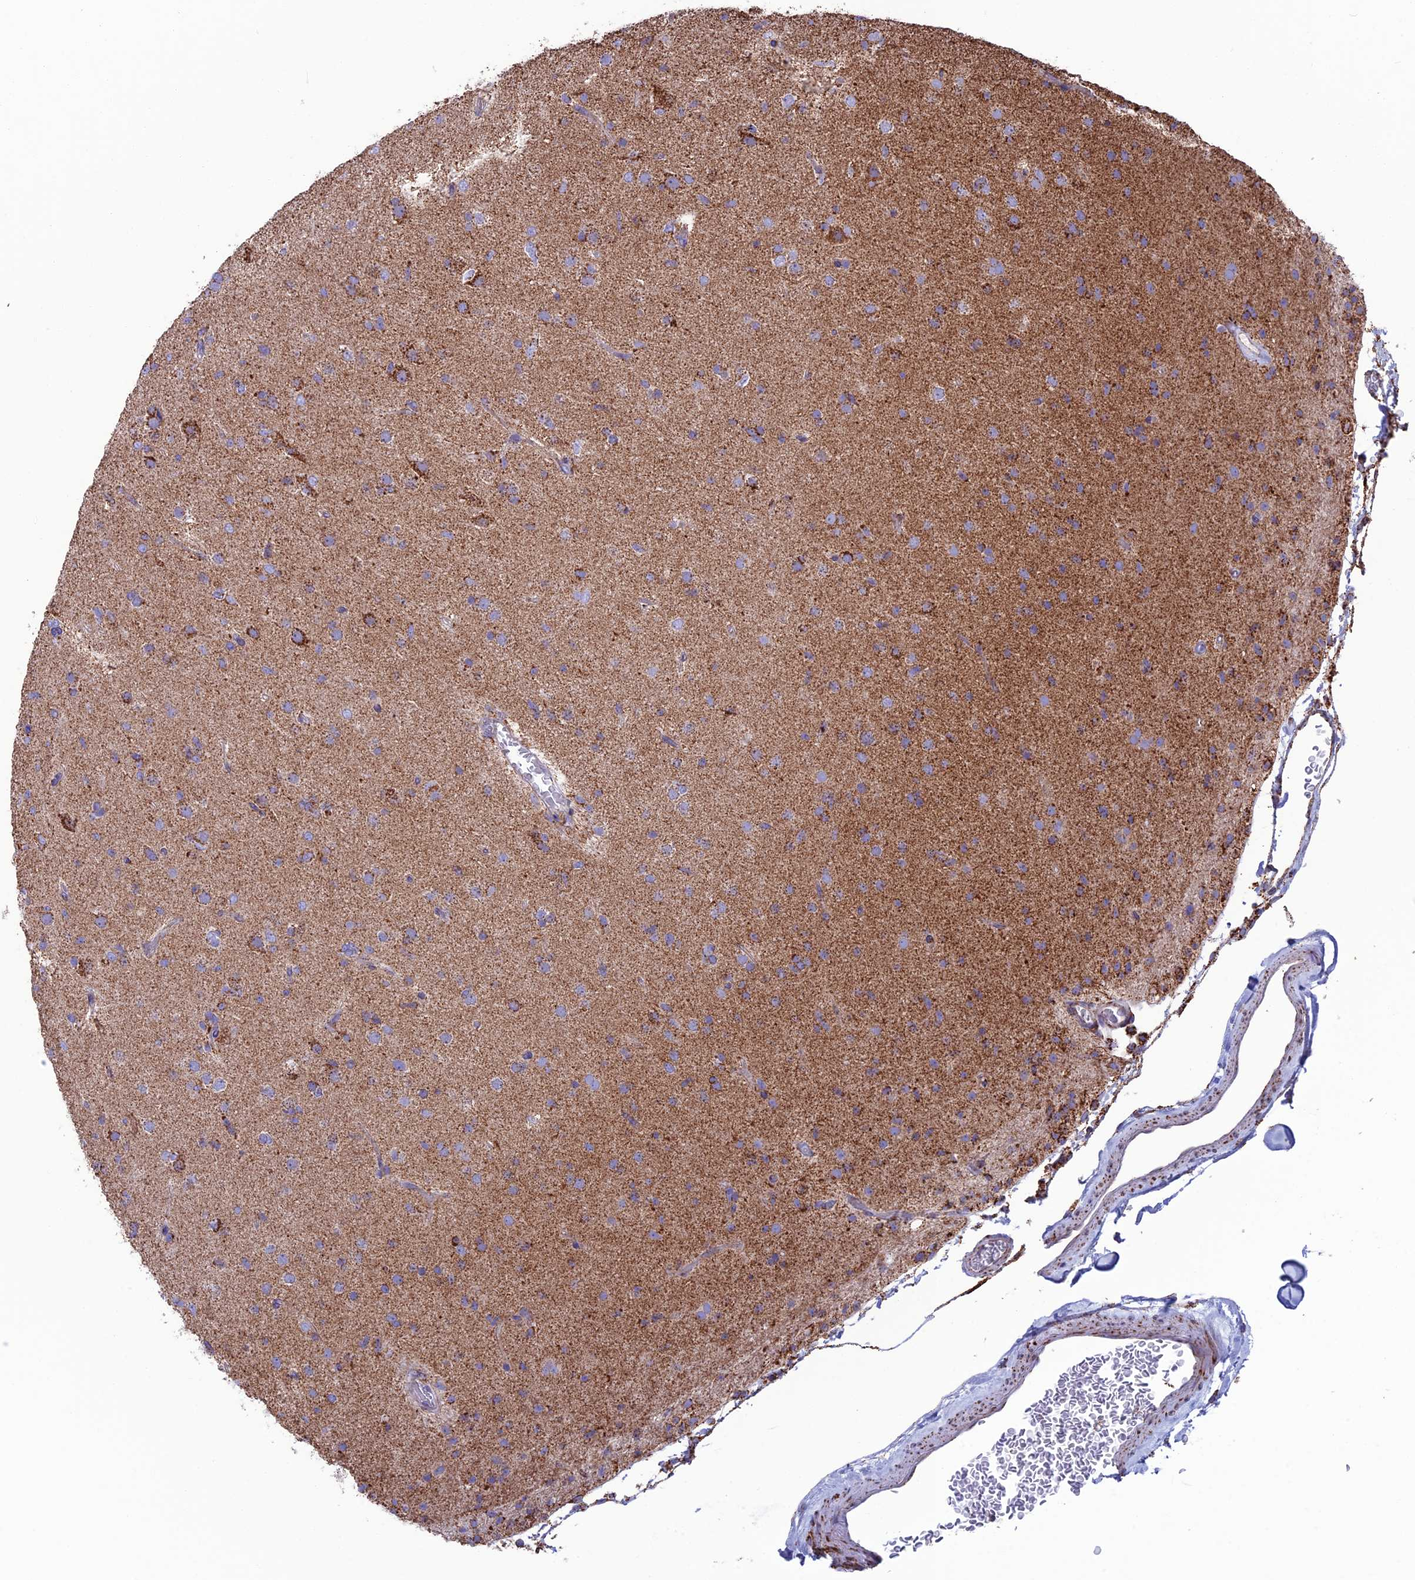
{"staining": {"intensity": "moderate", "quantity": ">75%", "location": "cytoplasmic/membranous"}, "tissue": "glioma", "cell_type": "Tumor cells", "image_type": "cancer", "snomed": [{"axis": "morphology", "description": "Glioma, malignant, Low grade"}, {"axis": "topography", "description": "Brain"}], "caption": "Immunohistochemistry of human low-grade glioma (malignant) reveals medium levels of moderate cytoplasmic/membranous expression in approximately >75% of tumor cells.", "gene": "CS", "patient": {"sex": "male", "age": 65}}